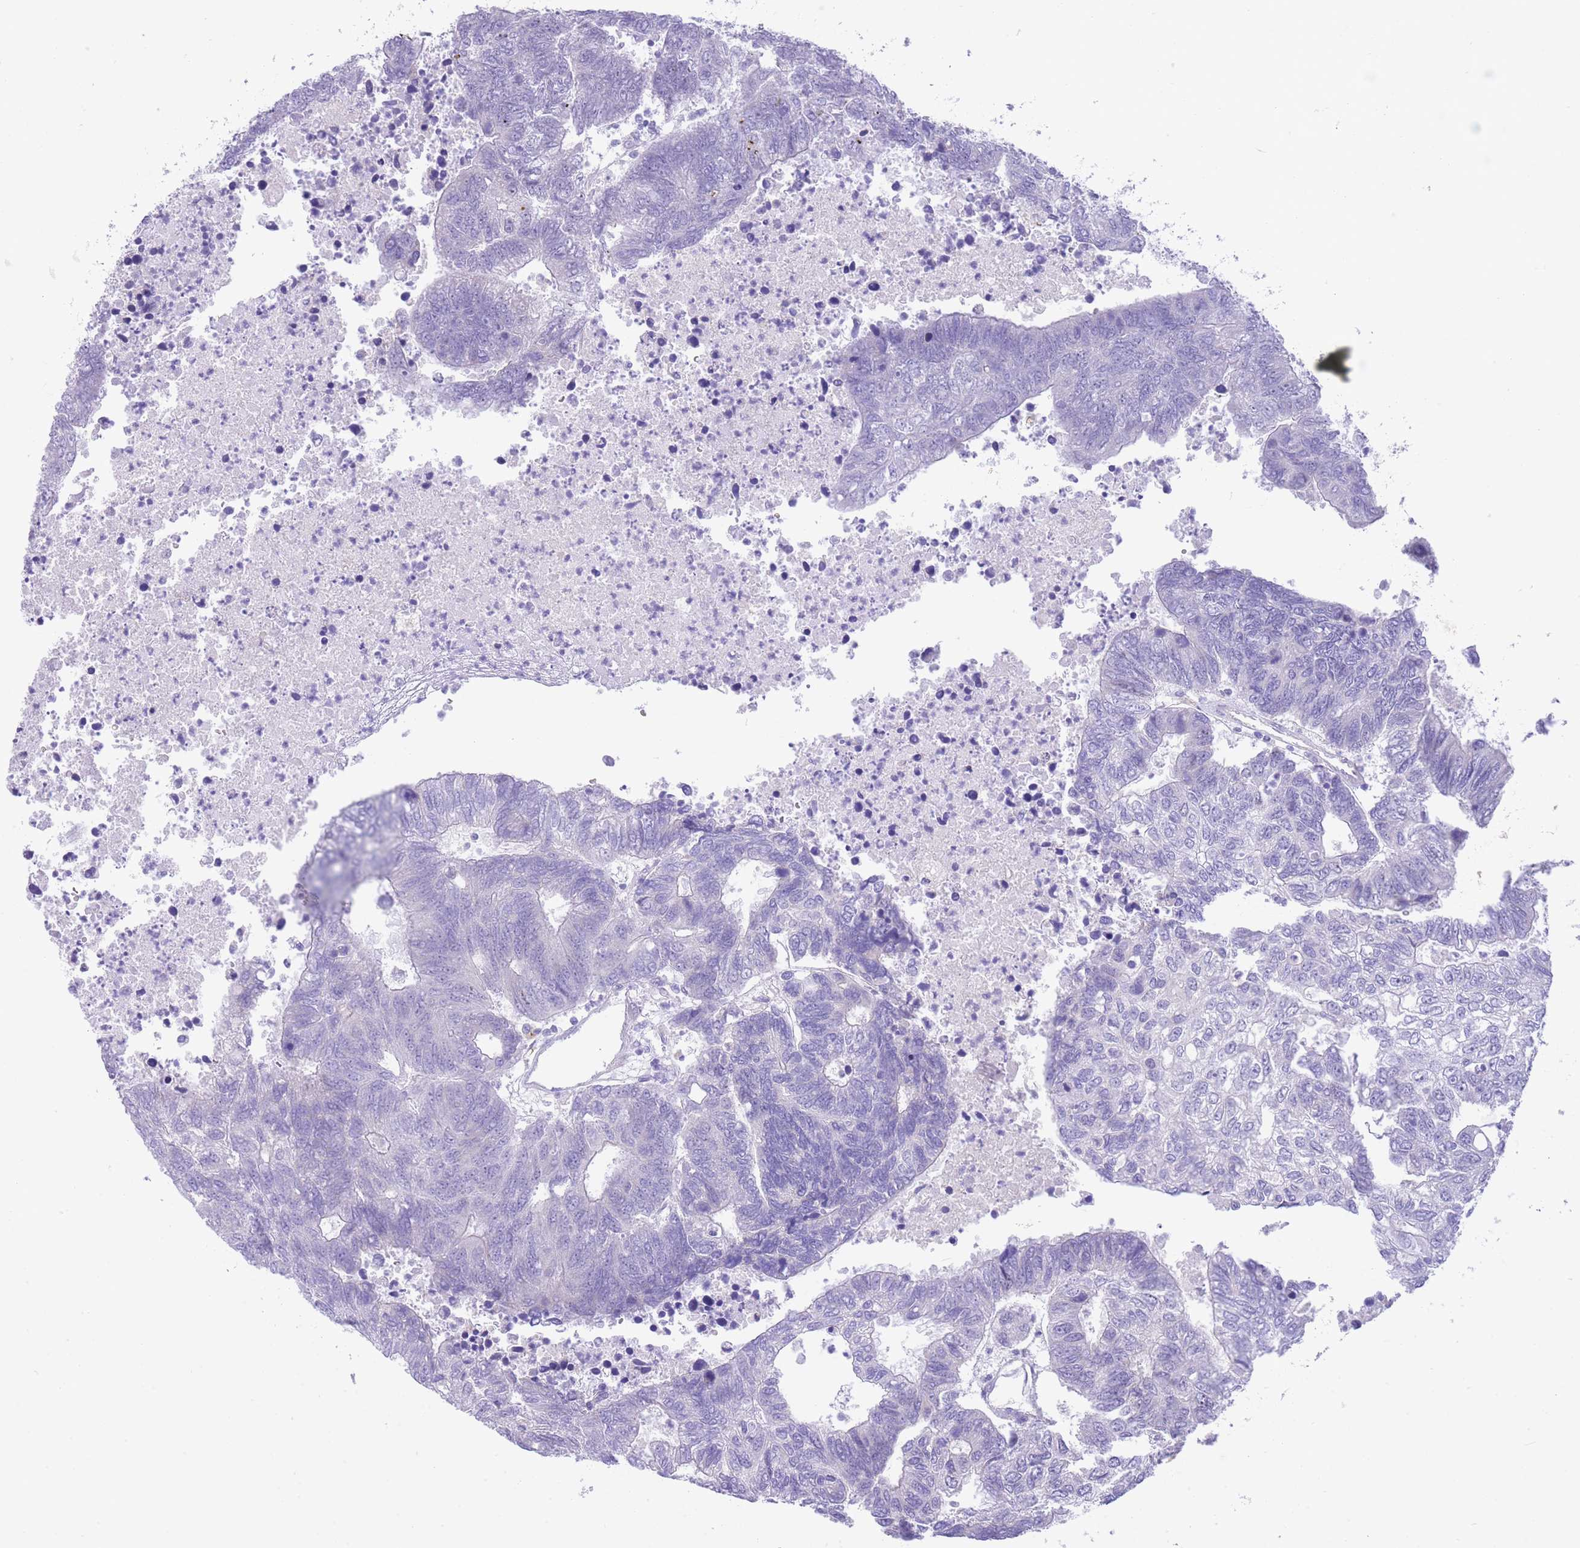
{"staining": {"intensity": "negative", "quantity": "none", "location": "none"}, "tissue": "colorectal cancer", "cell_type": "Tumor cells", "image_type": "cancer", "snomed": [{"axis": "morphology", "description": "Adenocarcinoma, NOS"}, {"axis": "topography", "description": "Colon"}], "caption": "A histopathology image of human adenocarcinoma (colorectal) is negative for staining in tumor cells.", "gene": "QTRT1", "patient": {"sex": "female", "age": 48}}